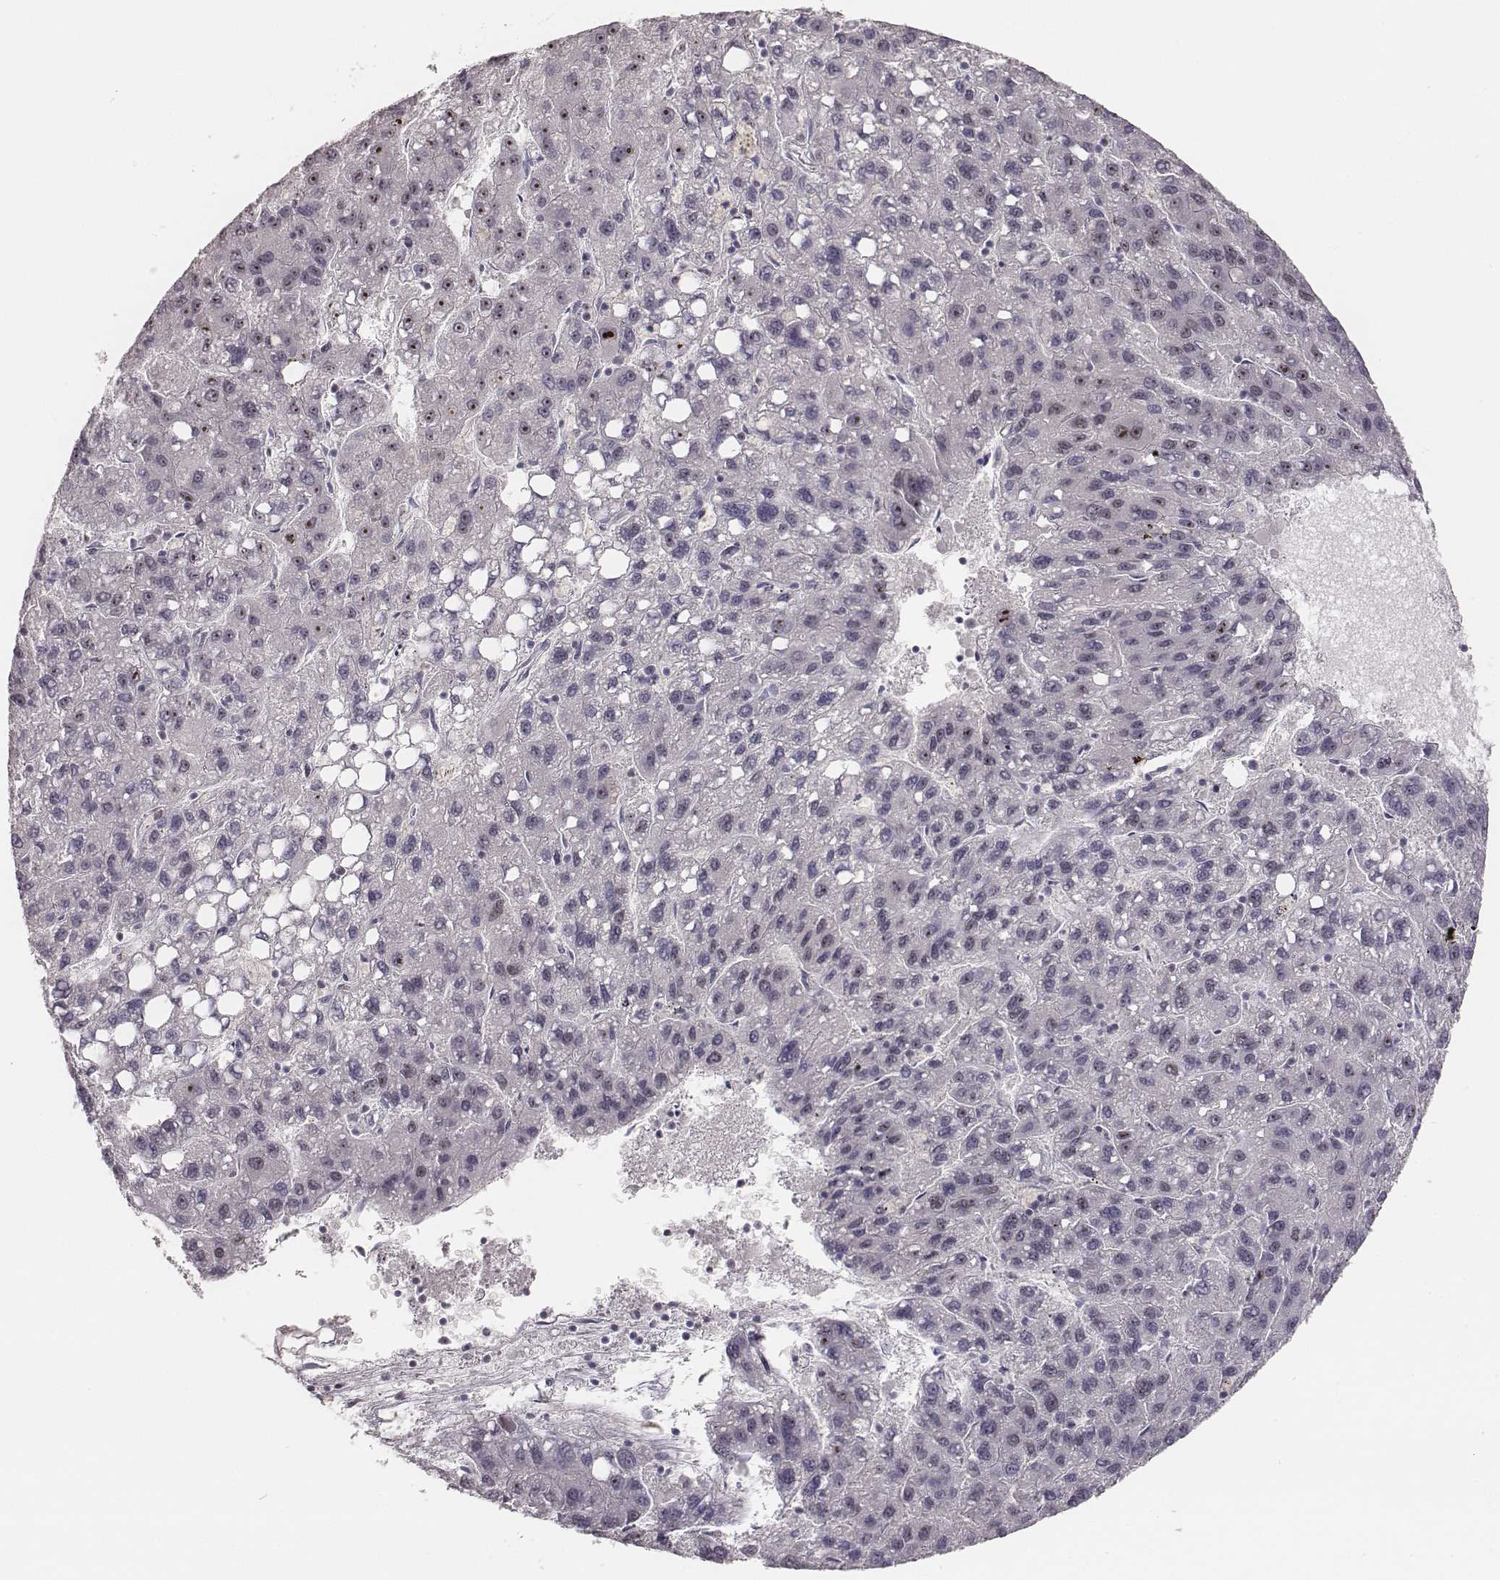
{"staining": {"intensity": "moderate", "quantity": "25%-75%", "location": "nuclear"}, "tissue": "liver cancer", "cell_type": "Tumor cells", "image_type": "cancer", "snomed": [{"axis": "morphology", "description": "Carcinoma, Hepatocellular, NOS"}, {"axis": "topography", "description": "Liver"}], "caption": "Moderate nuclear expression is appreciated in approximately 25%-75% of tumor cells in liver hepatocellular carcinoma.", "gene": "NIFK", "patient": {"sex": "female", "age": 82}}